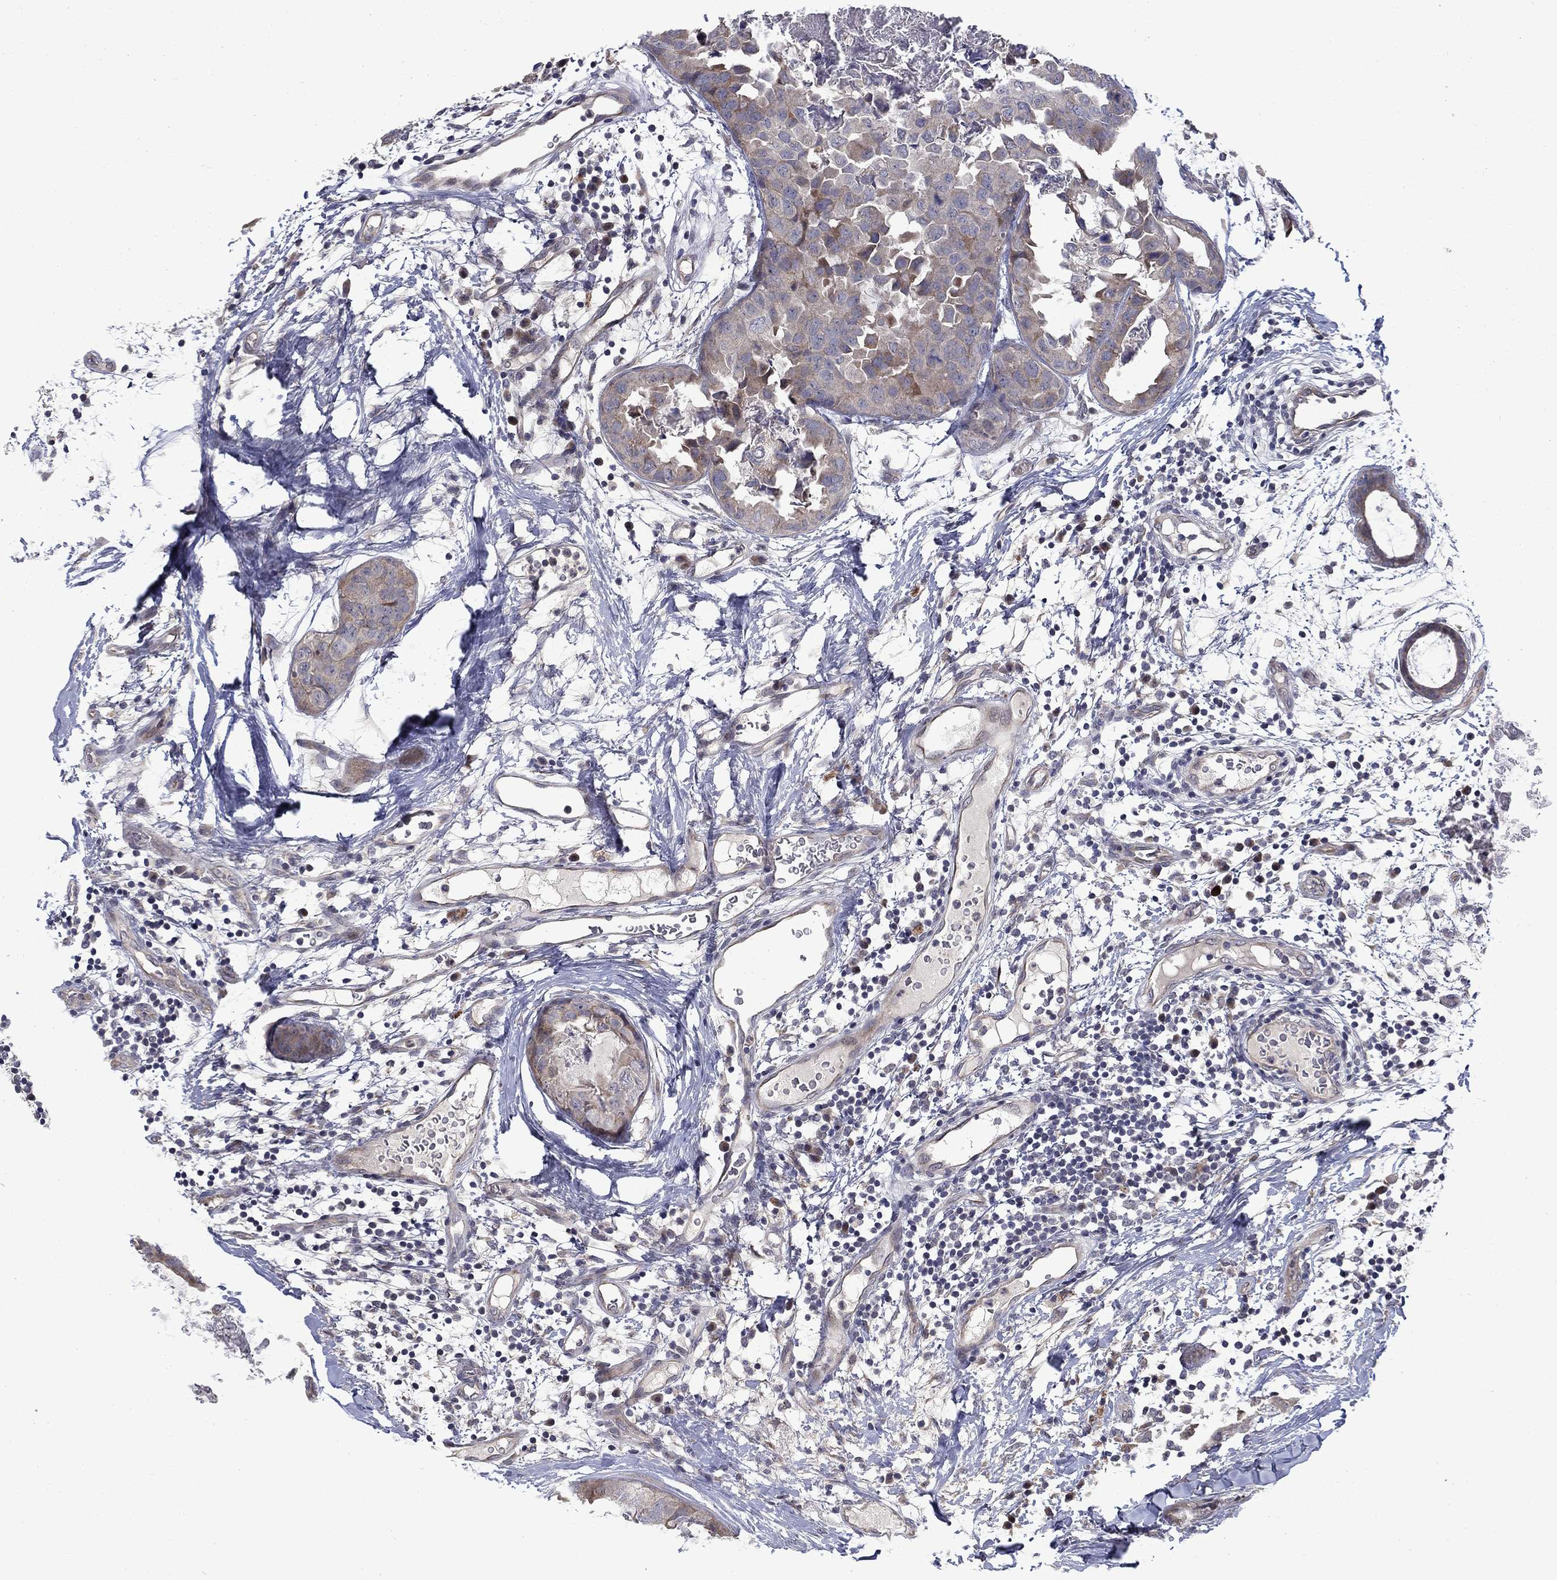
{"staining": {"intensity": "weak", "quantity": "25%-75%", "location": "cytoplasmic/membranous"}, "tissue": "breast cancer", "cell_type": "Tumor cells", "image_type": "cancer", "snomed": [{"axis": "morphology", "description": "Normal tissue, NOS"}, {"axis": "morphology", "description": "Duct carcinoma"}, {"axis": "topography", "description": "Breast"}], "caption": "This micrograph demonstrates immunohistochemistry (IHC) staining of human breast intraductal carcinoma, with low weak cytoplasmic/membranous expression in approximately 25%-75% of tumor cells.", "gene": "FAM3B", "patient": {"sex": "female", "age": 40}}